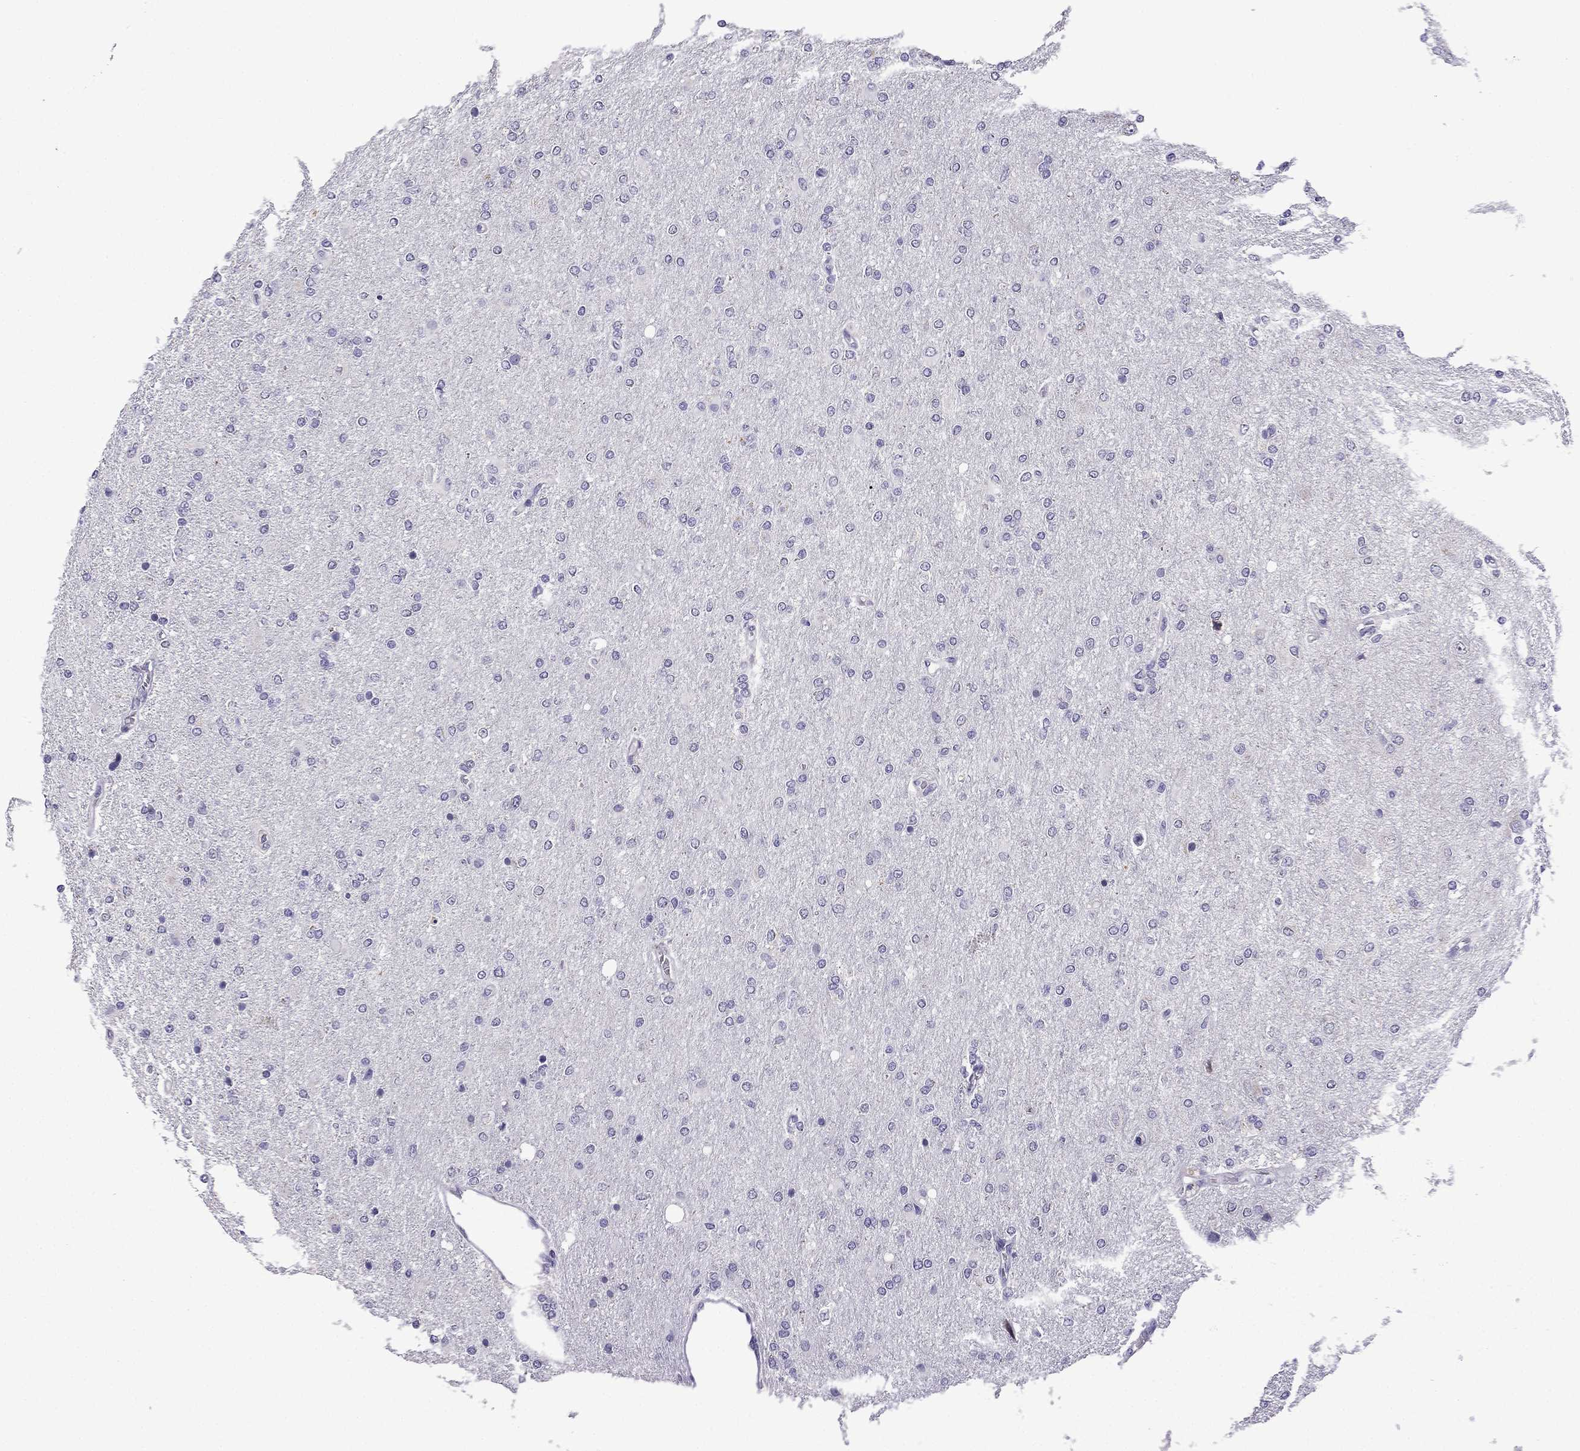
{"staining": {"intensity": "negative", "quantity": "none", "location": "none"}, "tissue": "glioma", "cell_type": "Tumor cells", "image_type": "cancer", "snomed": [{"axis": "morphology", "description": "Glioma, malignant, High grade"}, {"axis": "topography", "description": "Cerebral cortex"}], "caption": "Histopathology image shows no significant protein staining in tumor cells of glioma.", "gene": "TTN", "patient": {"sex": "male", "age": 70}}